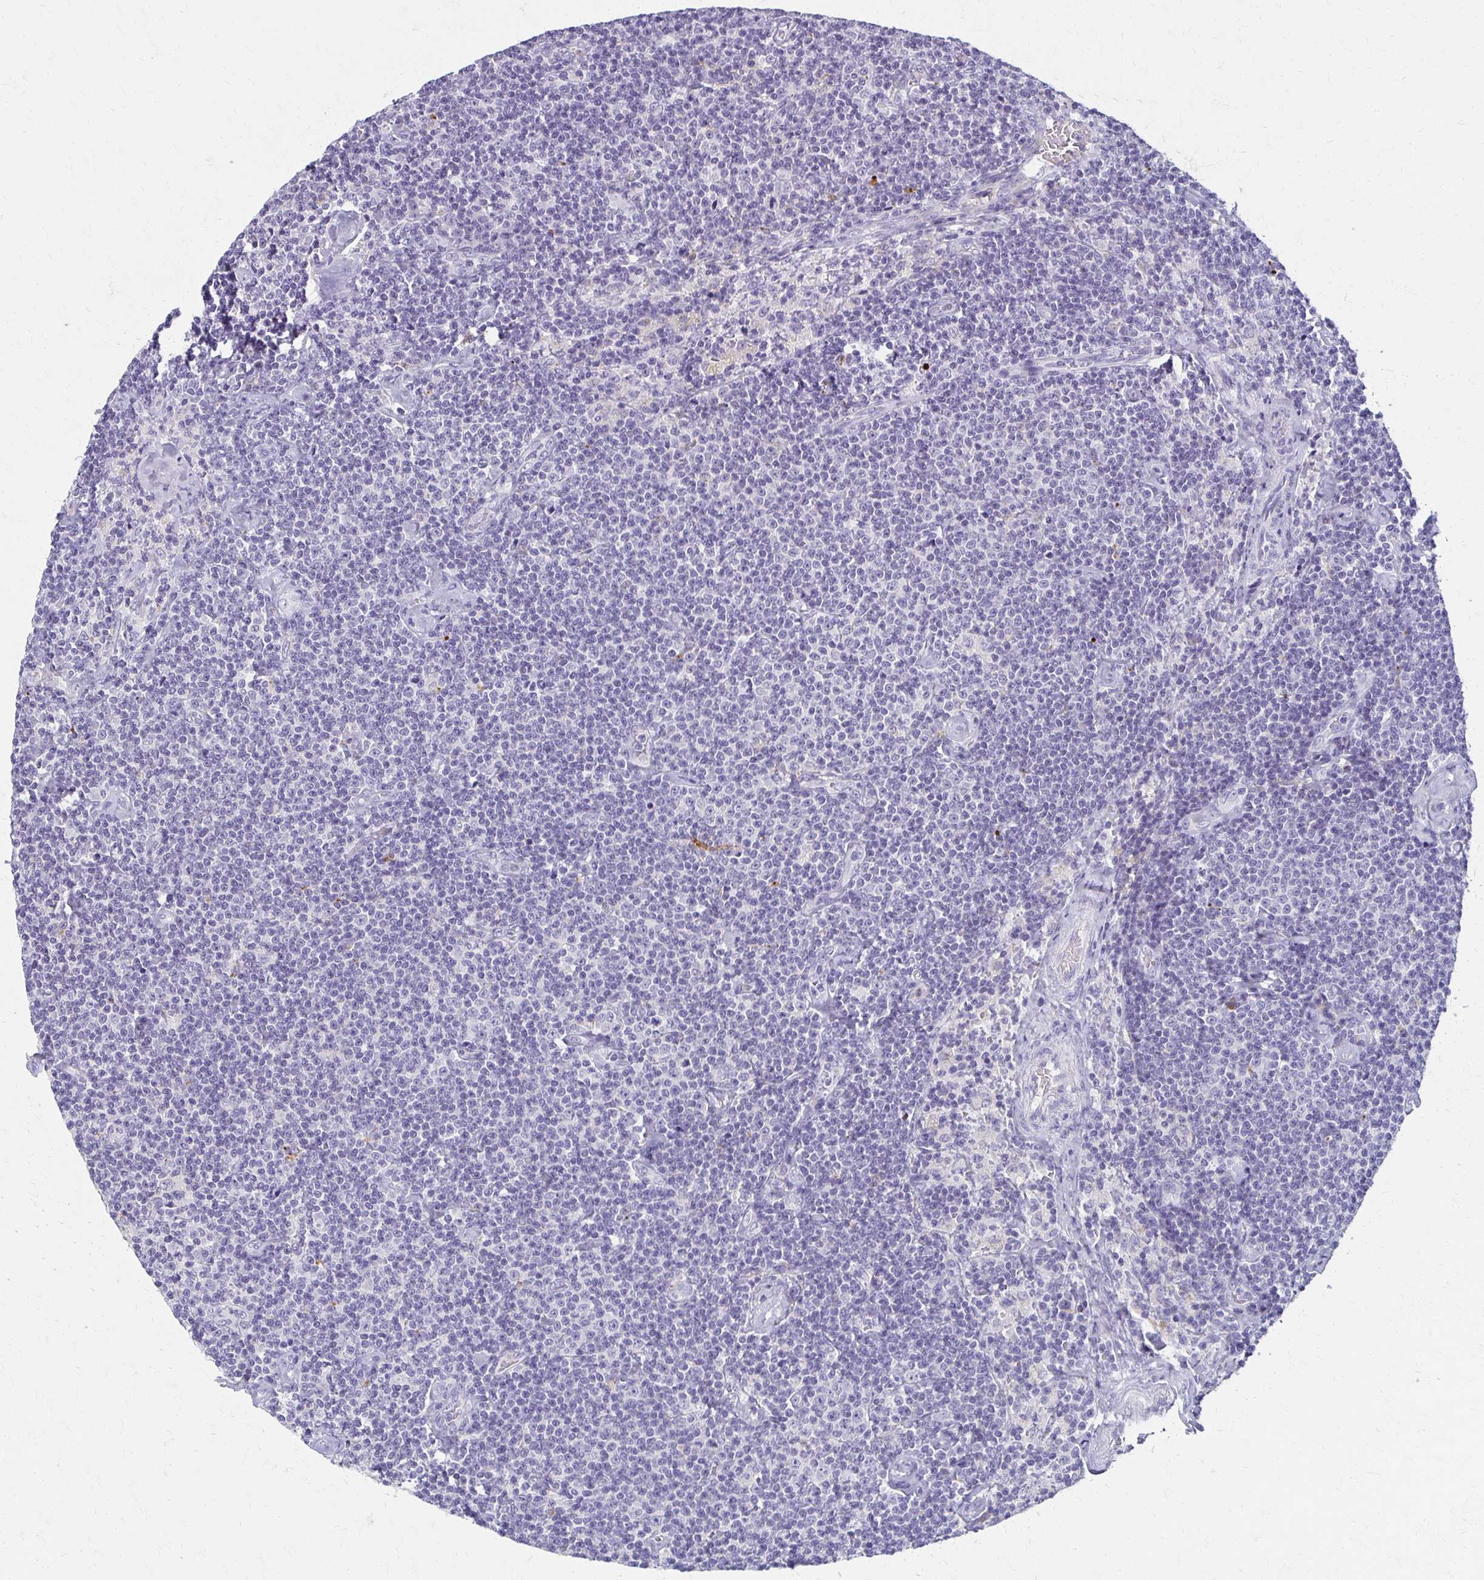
{"staining": {"intensity": "negative", "quantity": "none", "location": "none"}, "tissue": "lymphoma", "cell_type": "Tumor cells", "image_type": "cancer", "snomed": [{"axis": "morphology", "description": "Malignant lymphoma, non-Hodgkin's type, Low grade"}, {"axis": "topography", "description": "Lymph node"}], "caption": "Micrograph shows no significant protein expression in tumor cells of lymphoma. (DAB immunohistochemistry with hematoxylin counter stain).", "gene": "BBS12", "patient": {"sex": "male", "age": 81}}